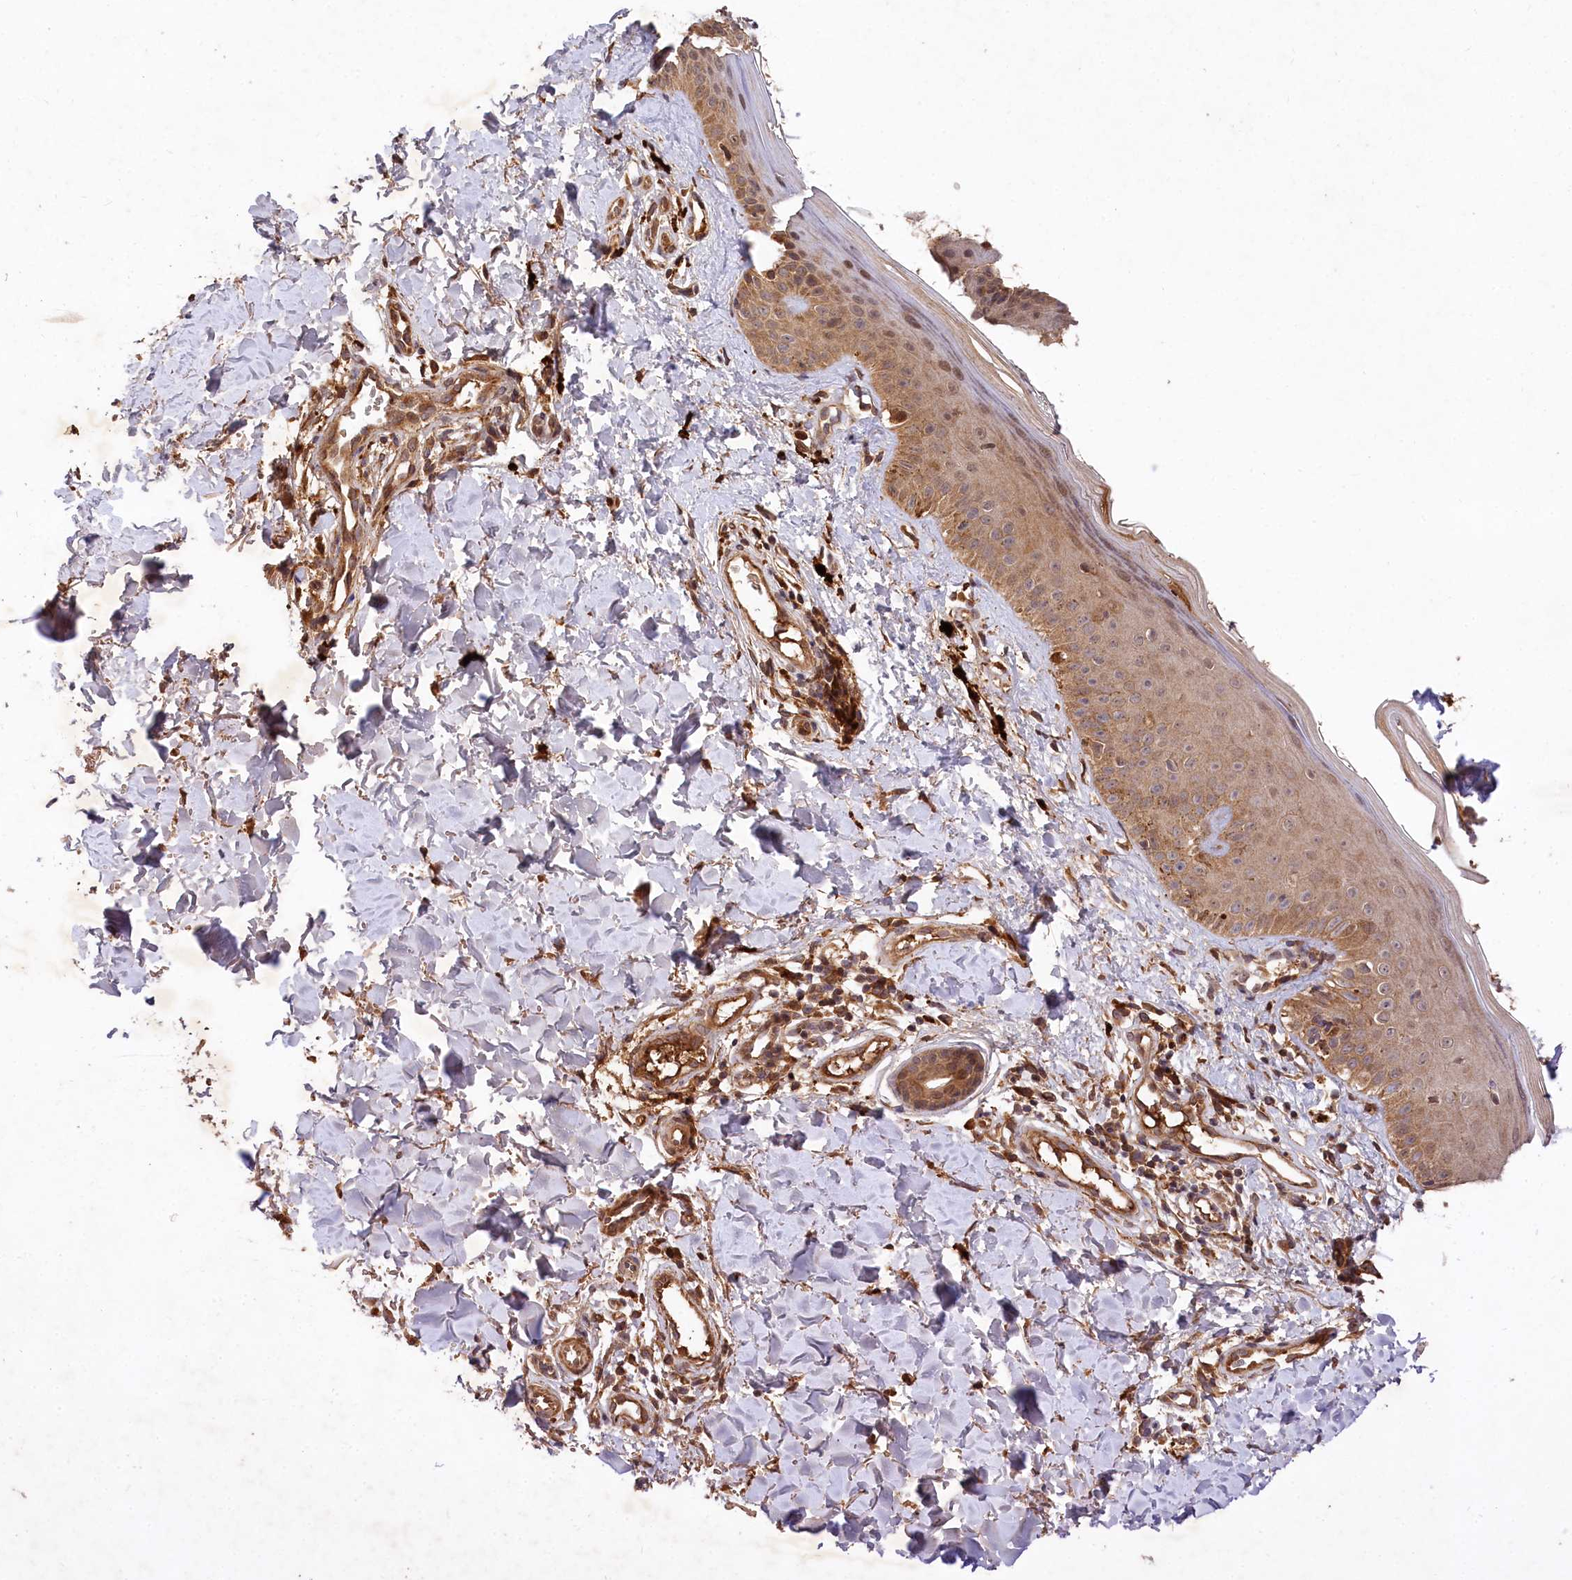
{"staining": {"intensity": "strong", "quantity": ">75%", "location": "cytoplasmic/membranous"}, "tissue": "skin", "cell_type": "Fibroblasts", "image_type": "normal", "snomed": [{"axis": "morphology", "description": "Normal tissue, NOS"}, {"axis": "topography", "description": "Skin"}], "caption": "DAB immunohistochemical staining of unremarkable human skin shows strong cytoplasmic/membranous protein positivity in approximately >75% of fibroblasts. (Brightfield microscopy of DAB IHC at high magnification).", "gene": "MCF2L2", "patient": {"sex": "male", "age": 52}}